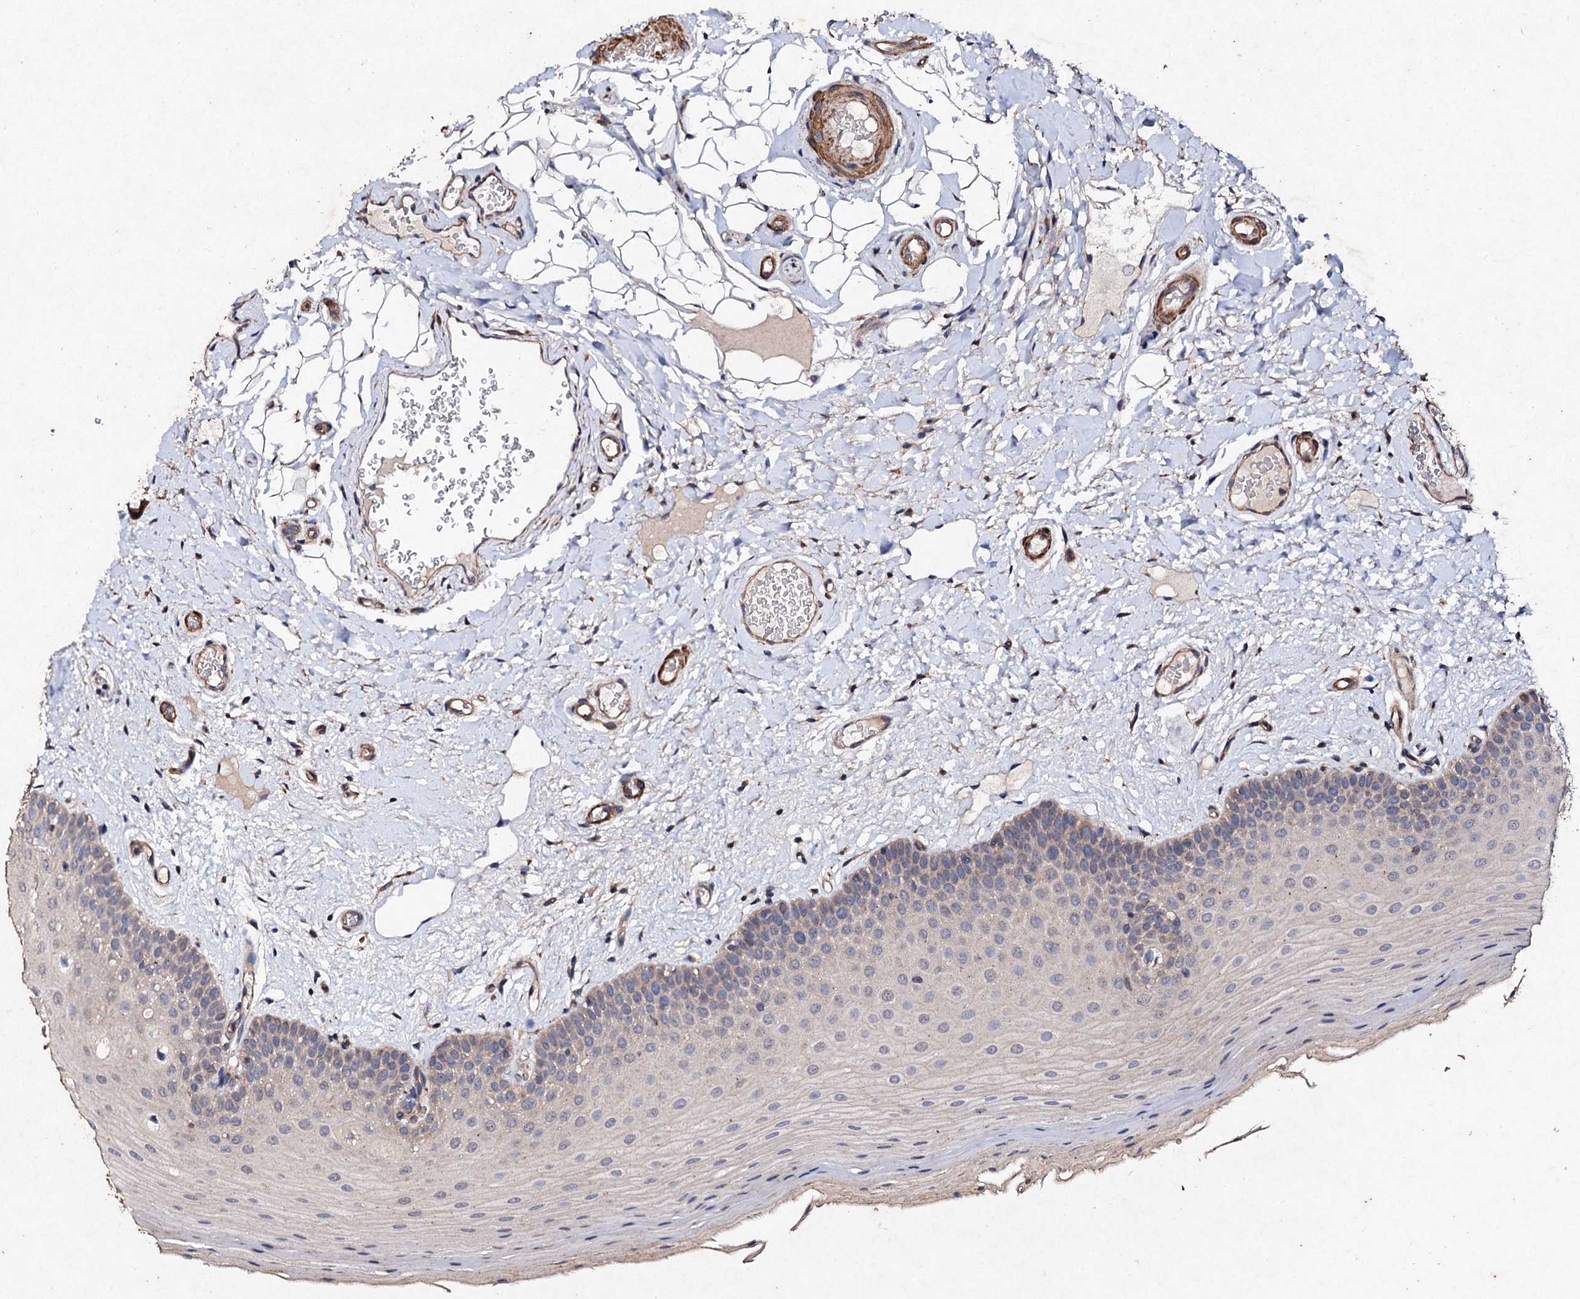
{"staining": {"intensity": "weak", "quantity": "25%-75%", "location": "cytoplasmic/membranous"}, "tissue": "oral mucosa", "cell_type": "Squamous epithelial cells", "image_type": "normal", "snomed": [{"axis": "morphology", "description": "Normal tissue, NOS"}, {"axis": "topography", "description": "Oral tissue"}, {"axis": "topography", "description": "Tounge, NOS"}], "caption": "Oral mucosa stained with DAB (3,3'-diaminobenzidine) IHC displays low levels of weak cytoplasmic/membranous staining in about 25%-75% of squamous epithelial cells.", "gene": "MOCOS", "patient": {"sex": "male", "age": 47}}